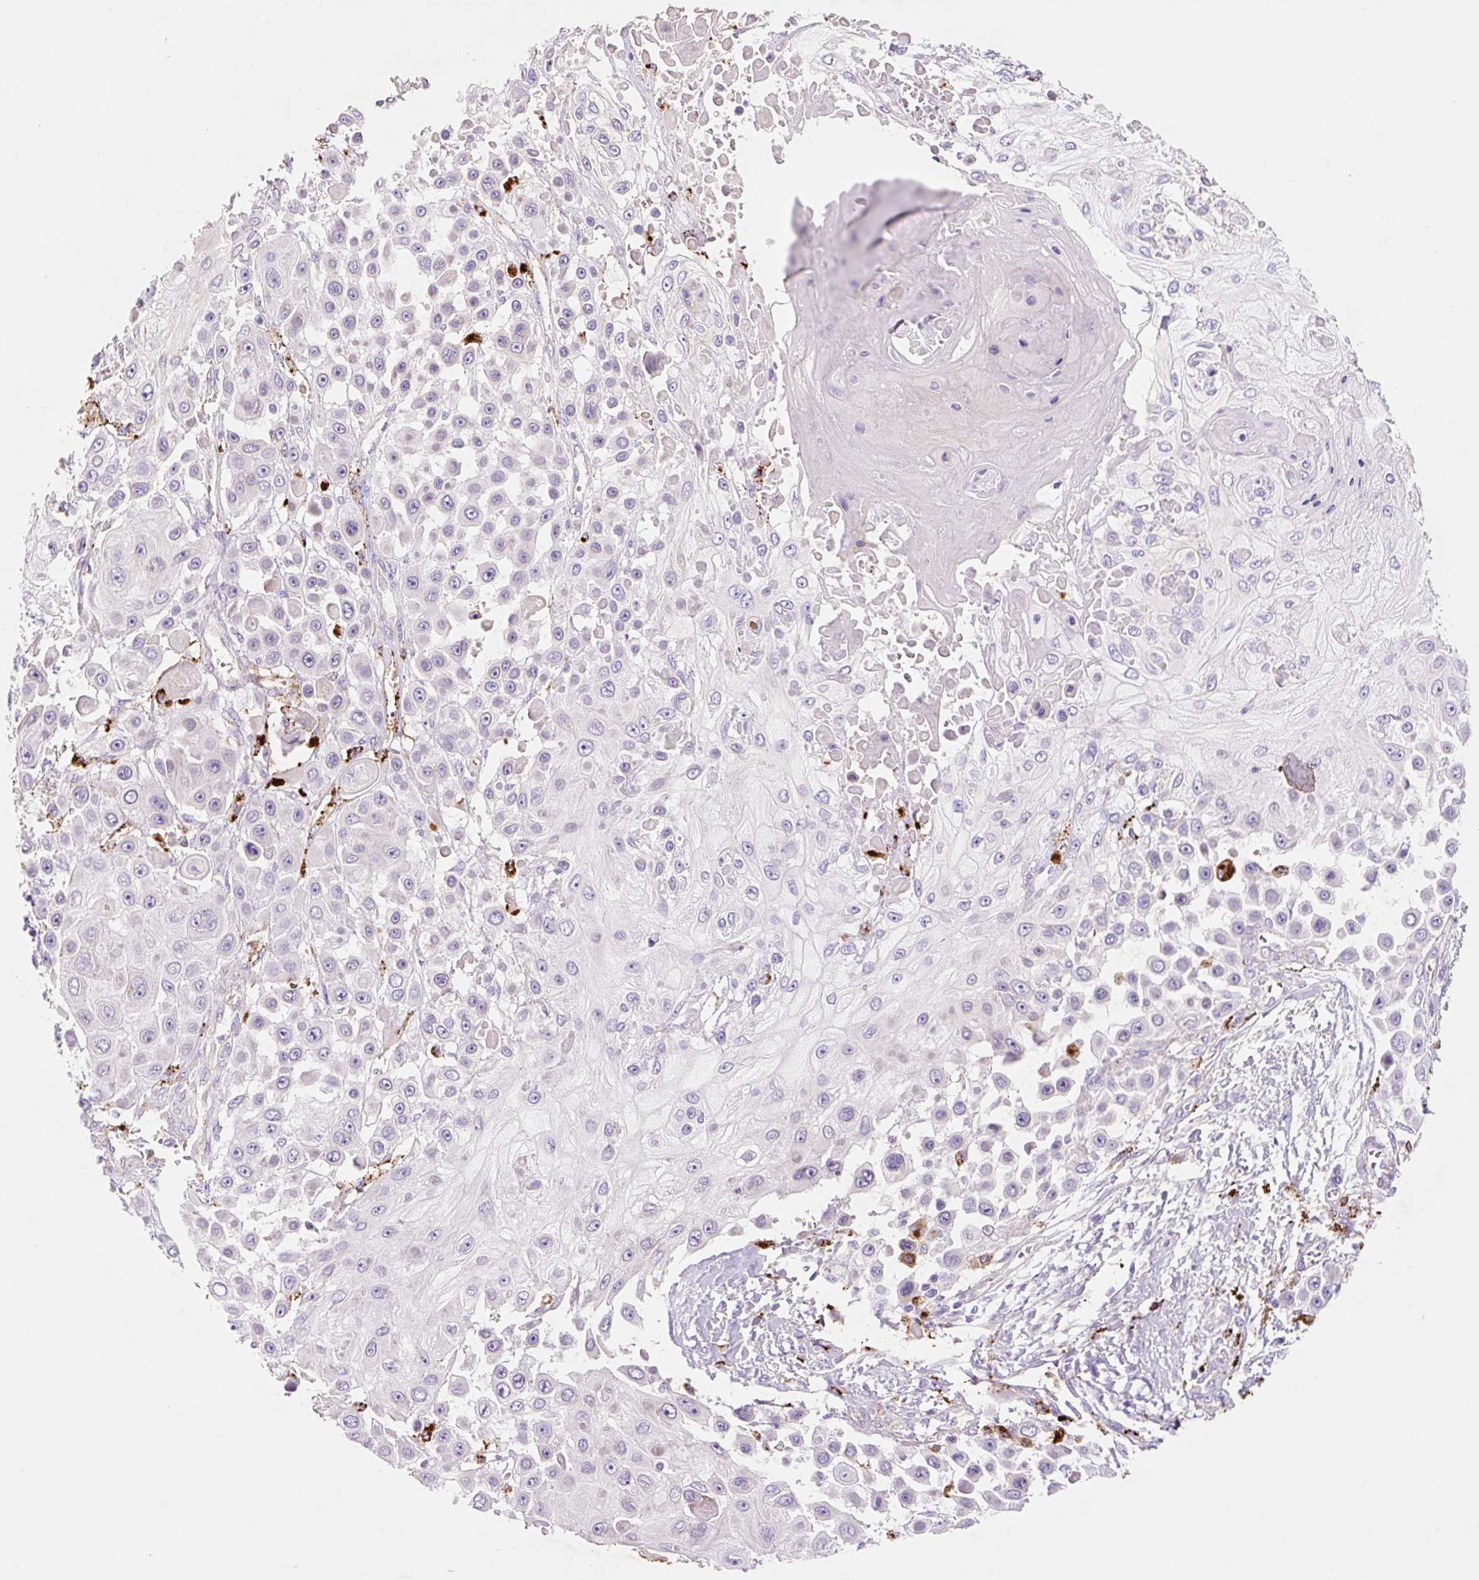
{"staining": {"intensity": "negative", "quantity": "none", "location": "none"}, "tissue": "skin cancer", "cell_type": "Tumor cells", "image_type": "cancer", "snomed": [{"axis": "morphology", "description": "Squamous cell carcinoma, NOS"}, {"axis": "topography", "description": "Skin"}], "caption": "Histopathology image shows no protein staining in tumor cells of skin cancer tissue.", "gene": "HEXA", "patient": {"sex": "male", "age": 67}}